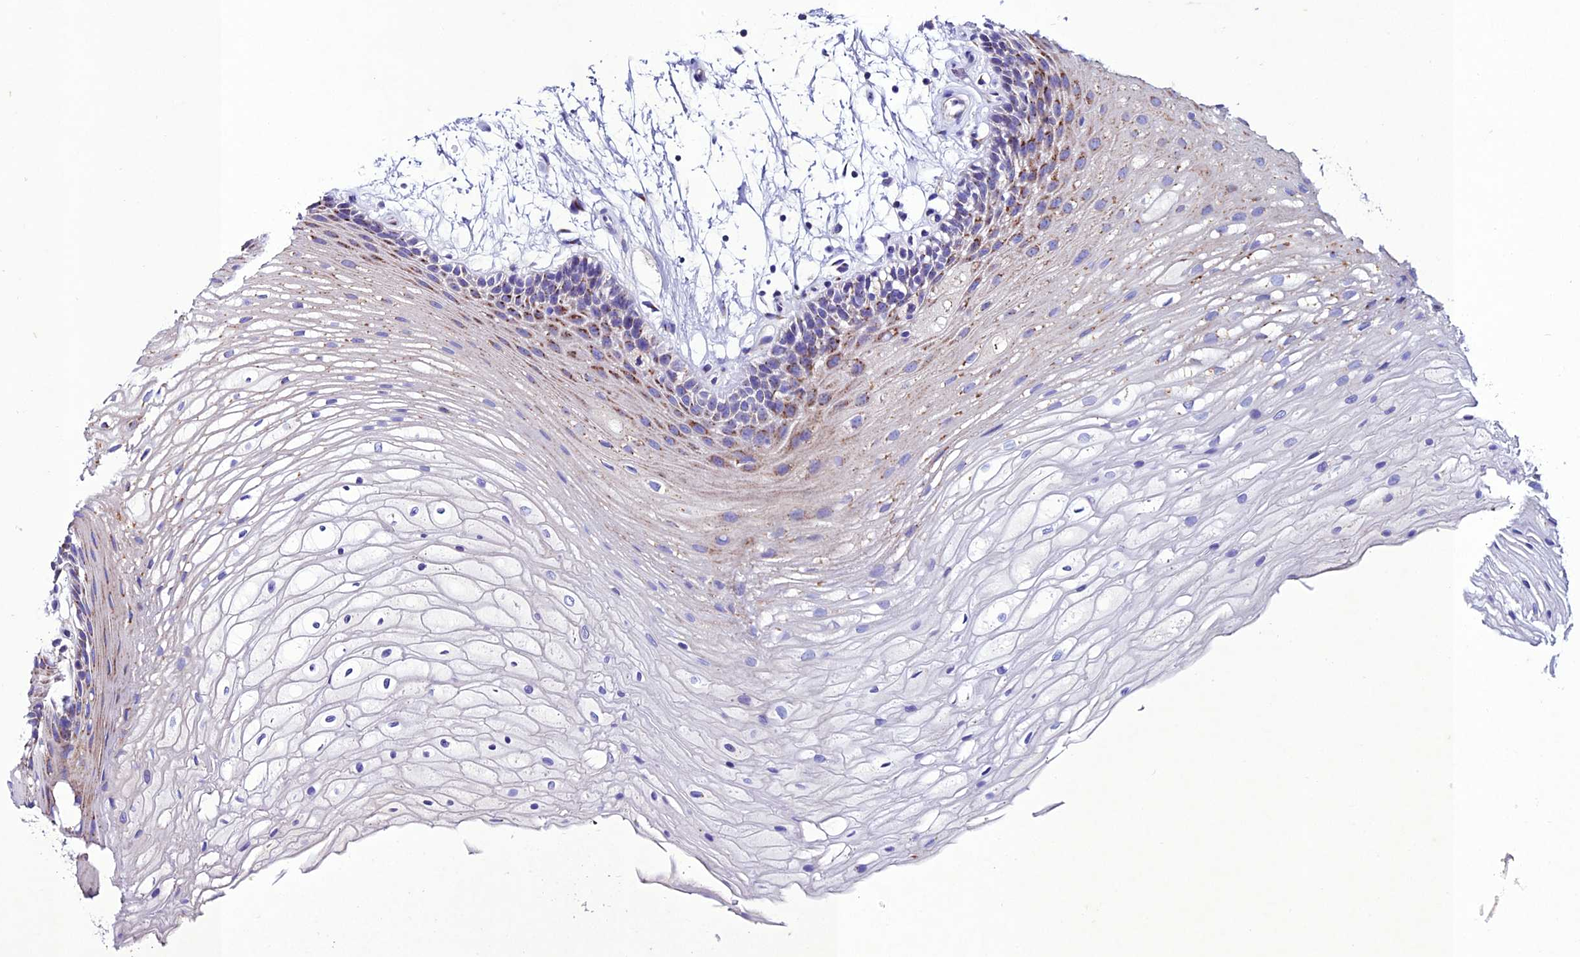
{"staining": {"intensity": "moderate", "quantity": "<25%", "location": "cytoplasmic/membranous"}, "tissue": "oral mucosa", "cell_type": "Squamous epithelial cells", "image_type": "normal", "snomed": [{"axis": "morphology", "description": "Normal tissue, NOS"}, {"axis": "topography", "description": "Oral tissue"}], "caption": "Immunohistochemistry image of unremarkable oral mucosa stained for a protein (brown), which displays low levels of moderate cytoplasmic/membranous positivity in approximately <25% of squamous epithelial cells.", "gene": "OR51Q1", "patient": {"sex": "female", "age": 80}}